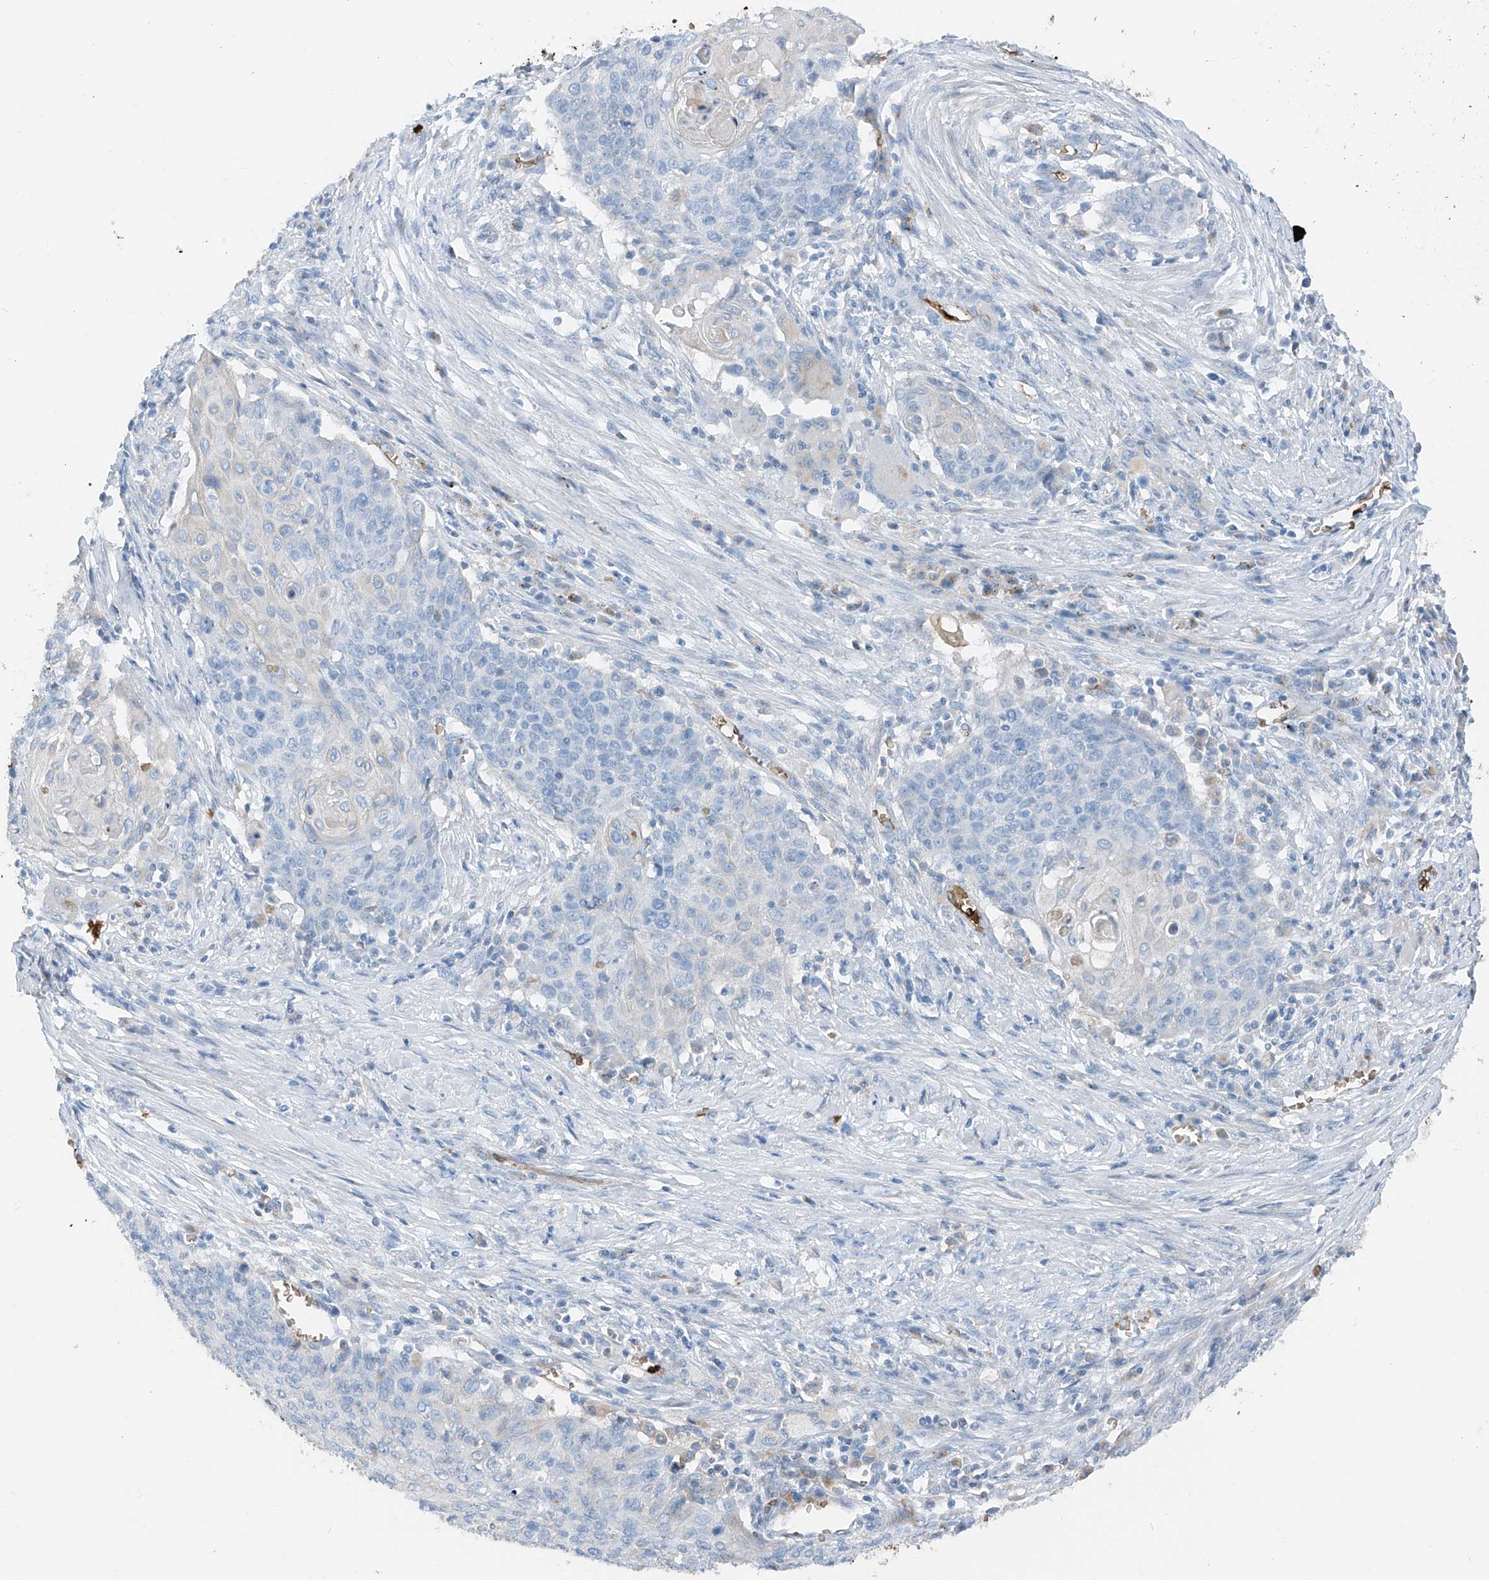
{"staining": {"intensity": "negative", "quantity": "none", "location": "none"}, "tissue": "cervical cancer", "cell_type": "Tumor cells", "image_type": "cancer", "snomed": [{"axis": "morphology", "description": "Squamous cell carcinoma, NOS"}, {"axis": "topography", "description": "Cervix"}], "caption": "A micrograph of cervical cancer (squamous cell carcinoma) stained for a protein shows no brown staining in tumor cells.", "gene": "PRSS23", "patient": {"sex": "female", "age": 39}}